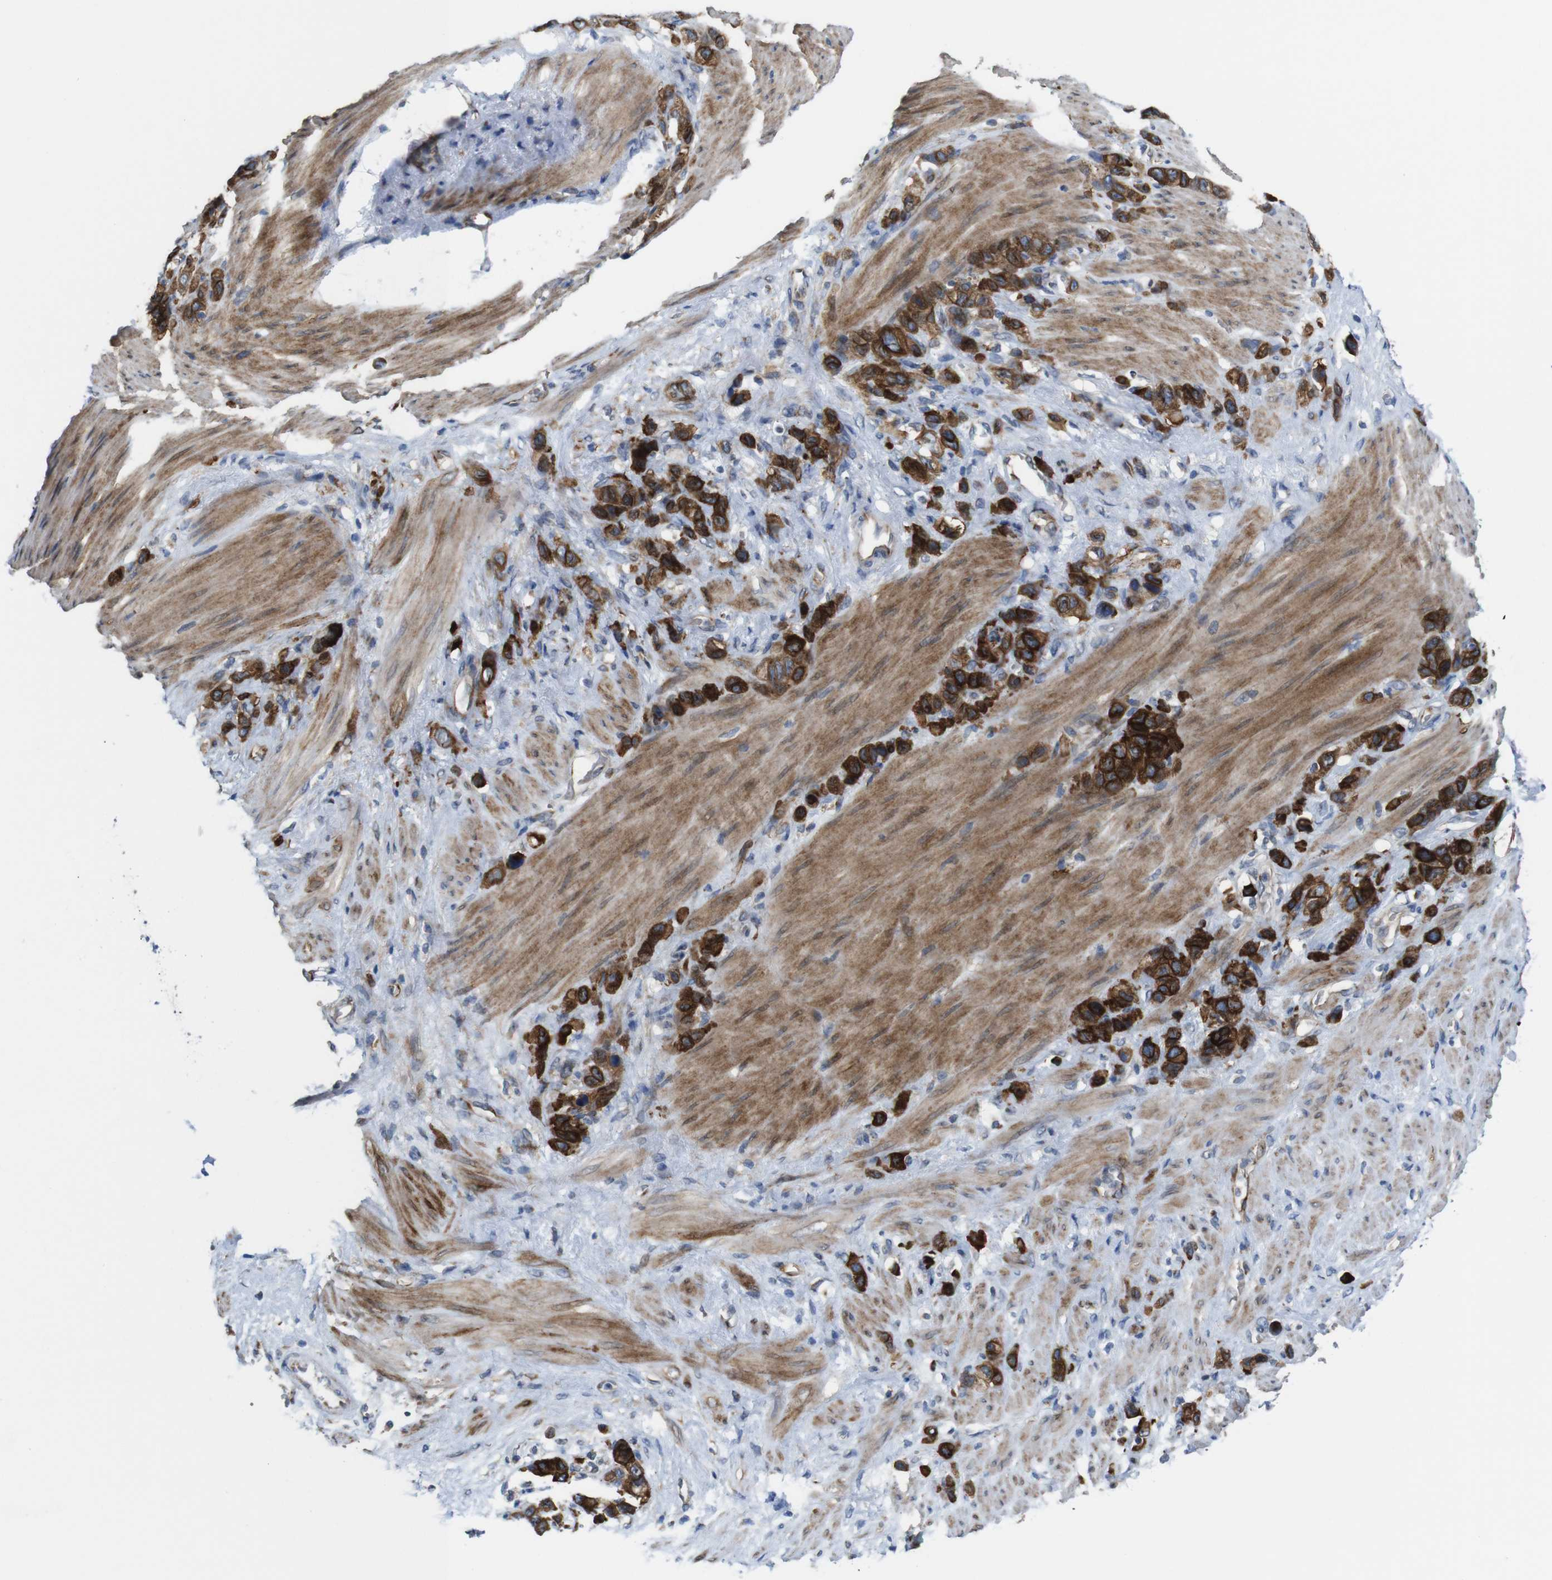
{"staining": {"intensity": "strong", "quantity": ">75%", "location": "cytoplasmic/membranous"}, "tissue": "stomach cancer", "cell_type": "Tumor cells", "image_type": "cancer", "snomed": [{"axis": "morphology", "description": "Adenocarcinoma, NOS"}, {"axis": "morphology", "description": "Adenocarcinoma, High grade"}, {"axis": "topography", "description": "Stomach, upper"}, {"axis": "topography", "description": "Stomach, lower"}], "caption": "High-grade adenocarcinoma (stomach) stained with DAB (3,3'-diaminobenzidine) immunohistochemistry displays high levels of strong cytoplasmic/membranous expression in approximately >75% of tumor cells.", "gene": "EFCAB14", "patient": {"sex": "female", "age": 65}}